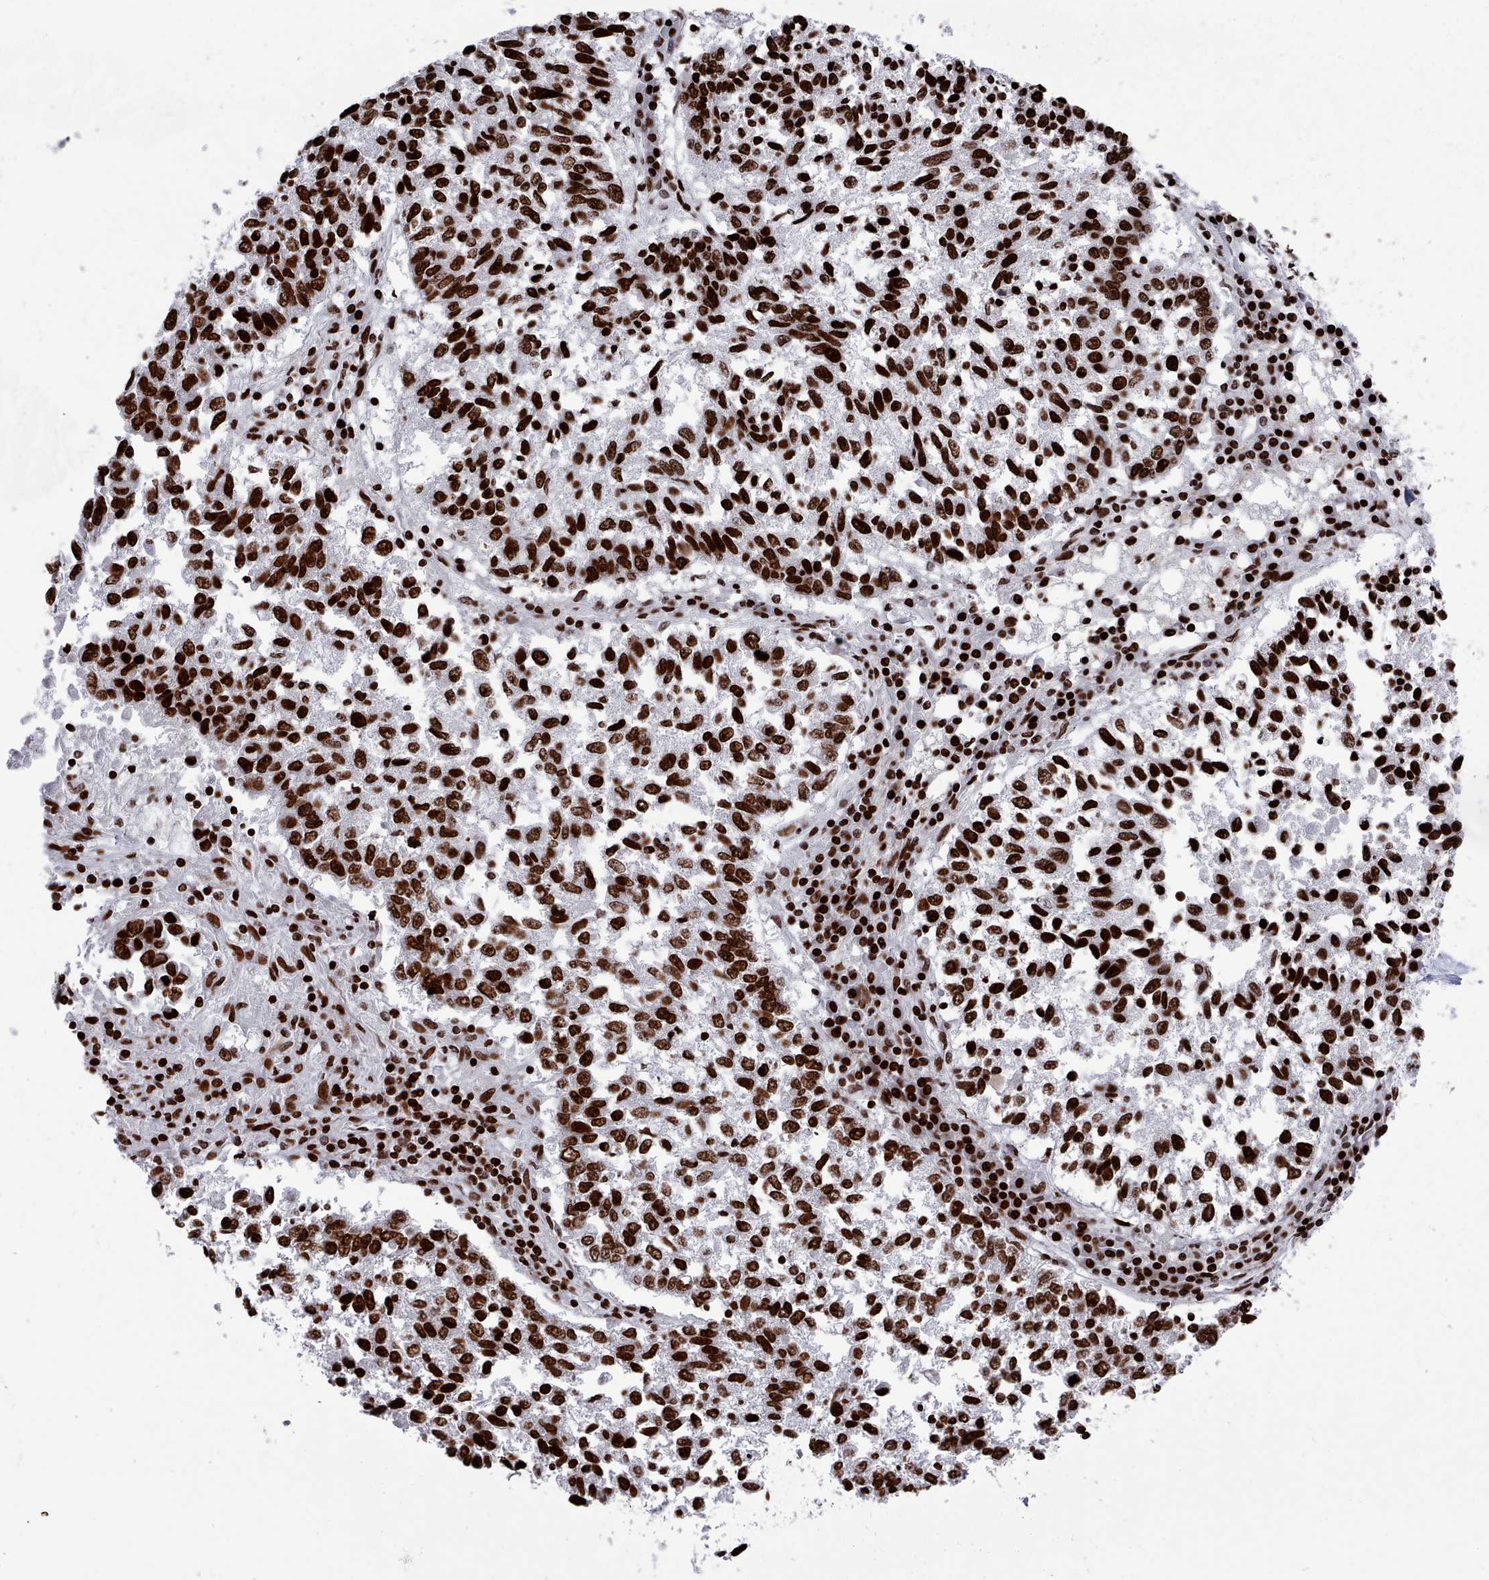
{"staining": {"intensity": "strong", "quantity": ">75%", "location": "nuclear"}, "tissue": "lung cancer", "cell_type": "Tumor cells", "image_type": "cancer", "snomed": [{"axis": "morphology", "description": "Squamous cell carcinoma, NOS"}, {"axis": "topography", "description": "Lung"}], "caption": "Brown immunohistochemical staining in lung cancer (squamous cell carcinoma) exhibits strong nuclear staining in approximately >75% of tumor cells.", "gene": "PCDHB12", "patient": {"sex": "male", "age": 73}}